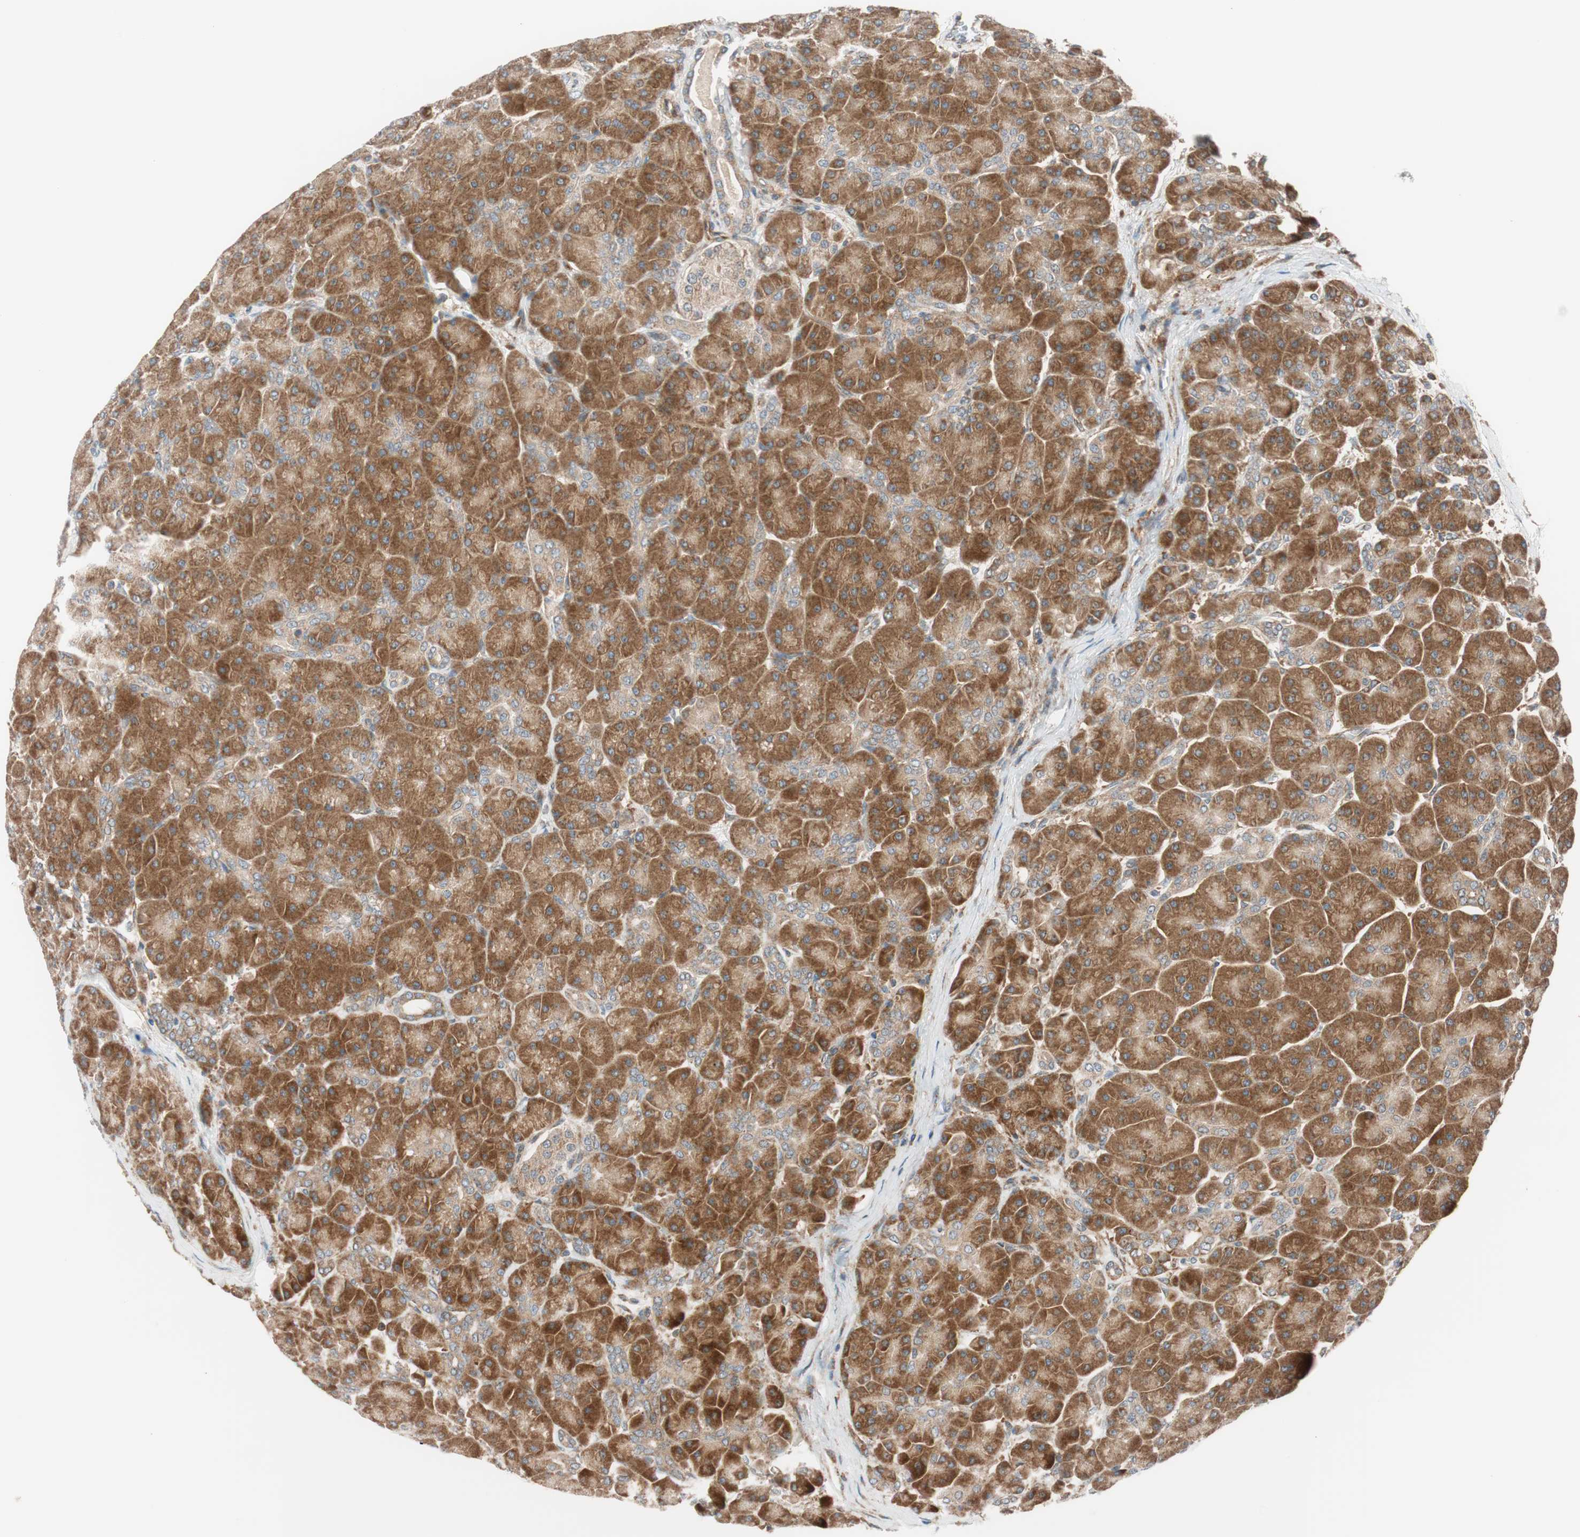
{"staining": {"intensity": "strong", "quantity": ">75%", "location": "cytoplasmic/membranous"}, "tissue": "pancreas", "cell_type": "Exocrine glandular cells", "image_type": "normal", "snomed": [{"axis": "morphology", "description": "Normal tissue, NOS"}, {"axis": "topography", "description": "Pancreas"}], "caption": "Protein positivity by immunohistochemistry shows strong cytoplasmic/membranous positivity in approximately >75% of exocrine glandular cells in benign pancreas. Nuclei are stained in blue.", "gene": "ABI1", "patient": {"sex": "male", "age": 66}}